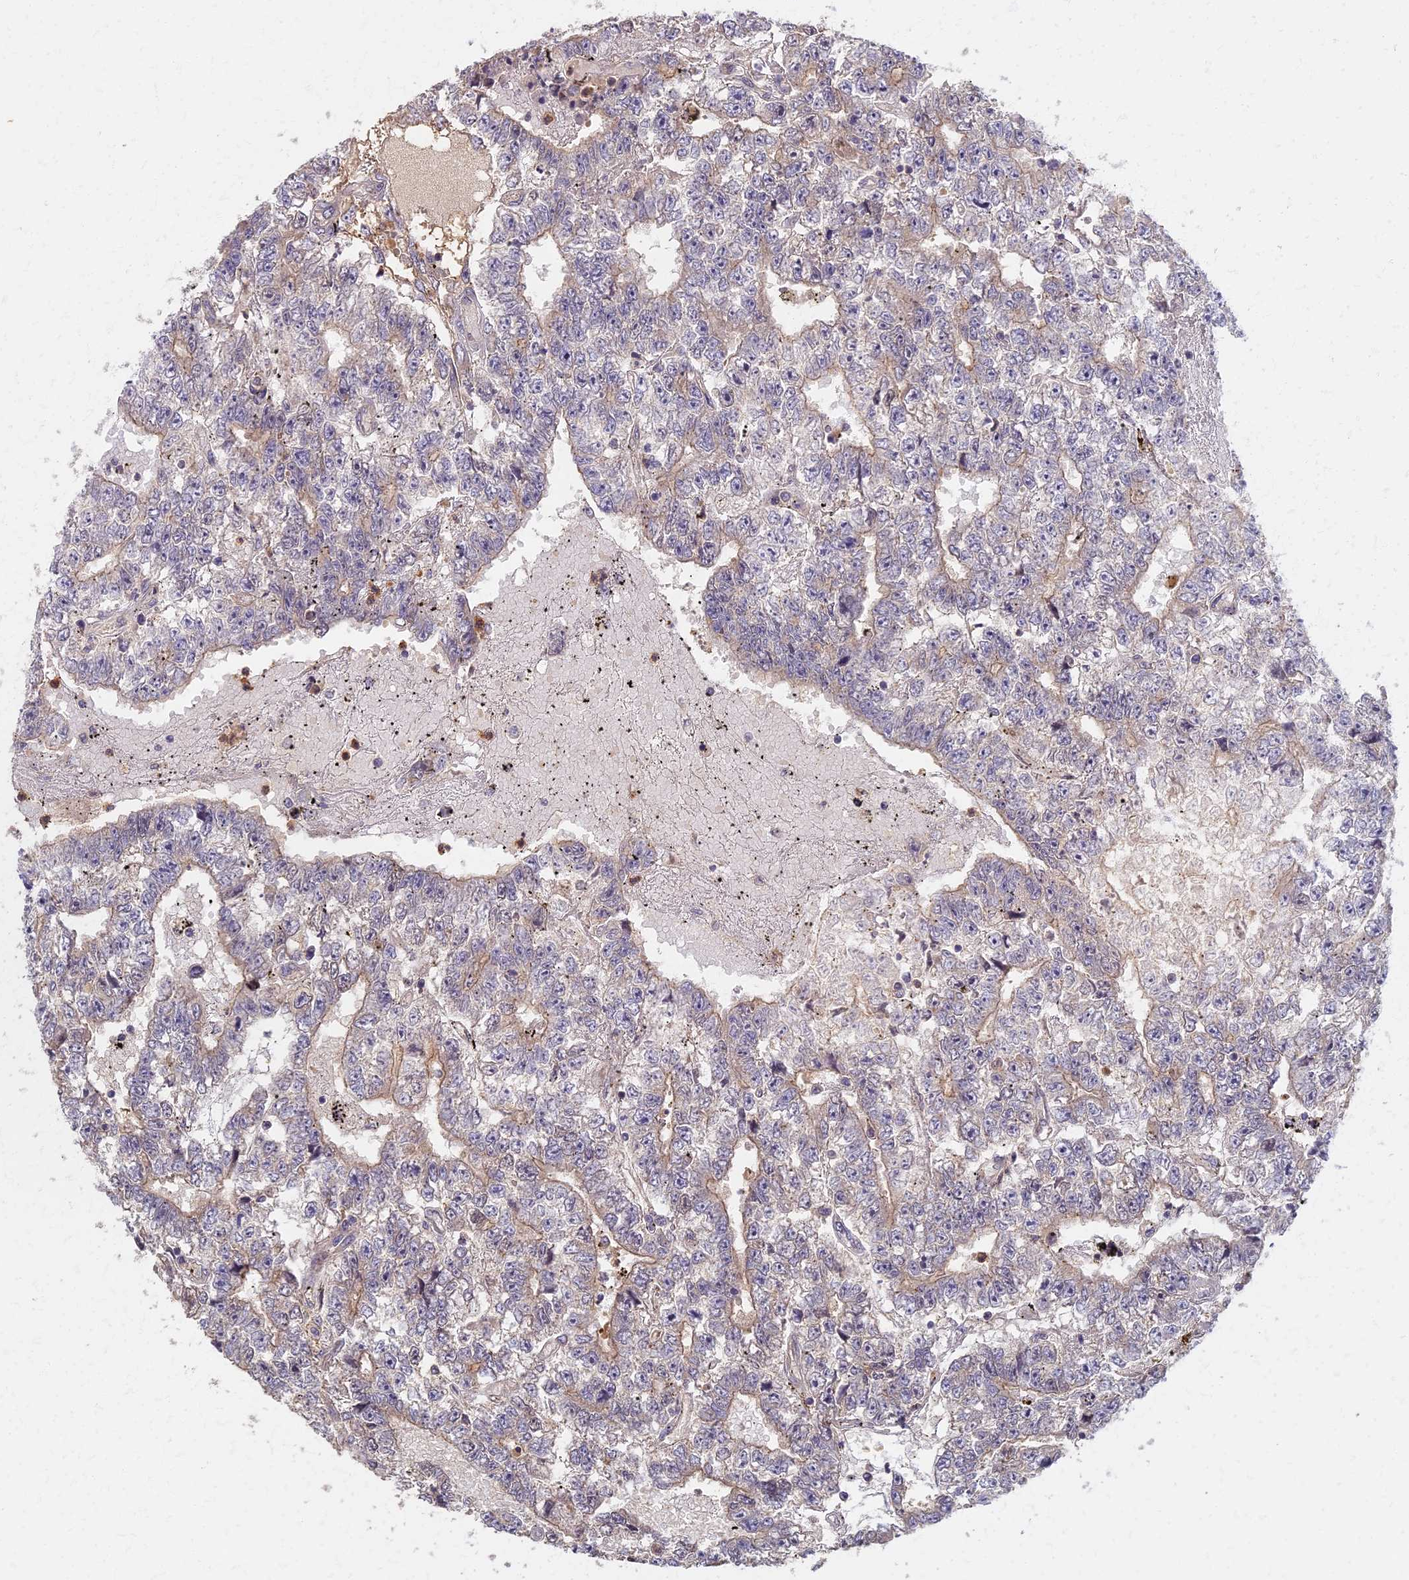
{"staining": {"intensity": "weak", "quantity": "<25%", "location": "cytoplasmic/membranous"}, "tissue": "testis cancer", "cell_type": "Tumor cells", "image_type": "cancer", "snomed": [{"axis": "morphology", "description": "Carcinoma, Embryonal, NOS"}, {"axis": "topography", "description": "Testis"}], "caption": "Immunohistochemical staining of testis embryonal carcinoma reveals no significant positivity in tumor cells.", "gene": "AP4E1", "patient": {"sex": "male", "age": 25}}